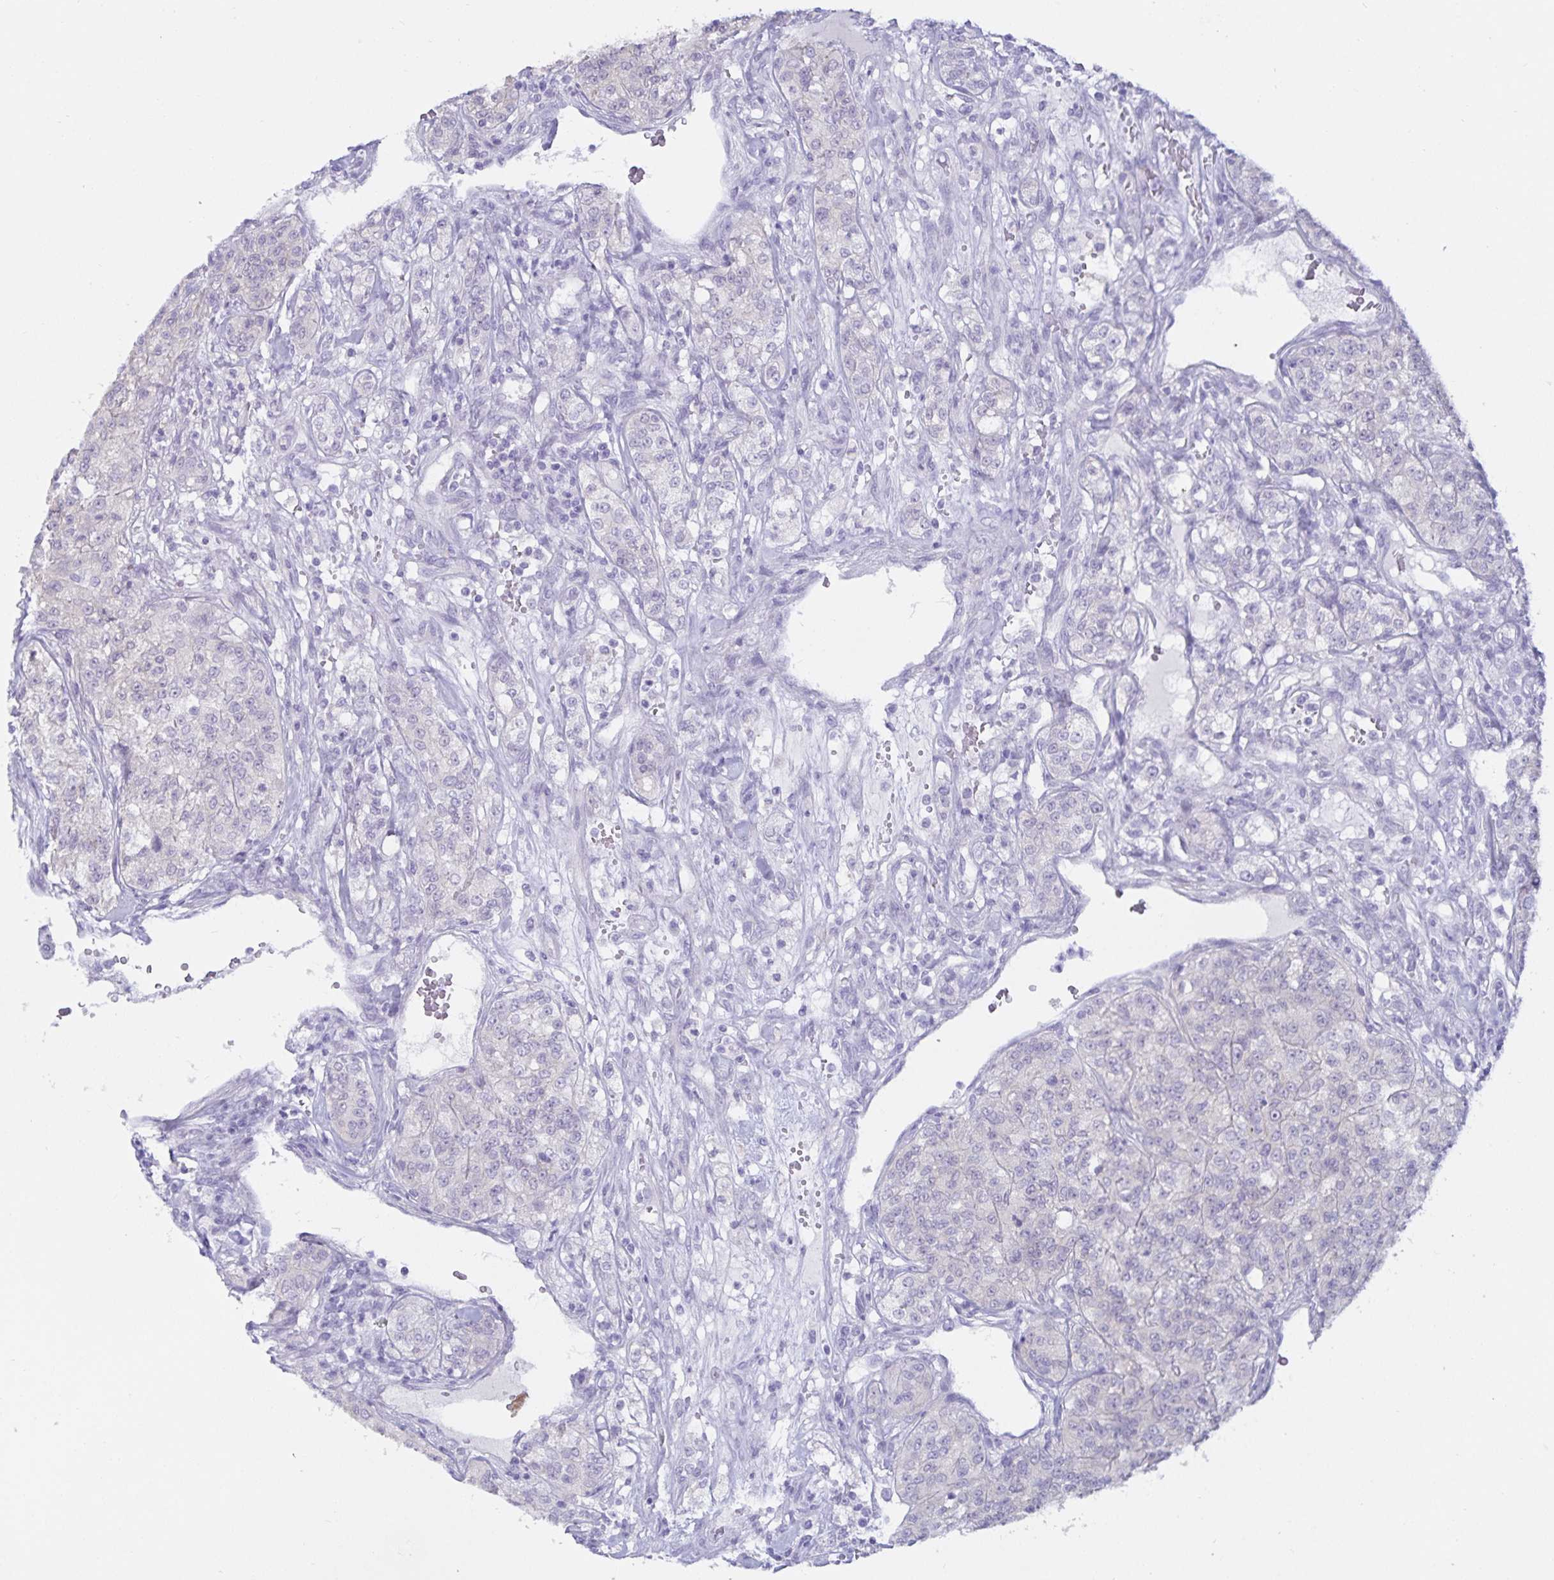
{"staining": {"intensity": "negative", "quantity": "none", "location": "none"}, "tissue": "renal cancer", "cell_type": "Tumor cells", "image_type": "cancer", "snomed": [{"axis": "morphology", "description": "Adenocarcinoma, NOS"}, {"axis": "topography", "description": "Kidney"}], "caption": "A high-resolution image shows IHC staining of adenocarcinoma (renal), which reveals no significant staining in tumor cells.", "gene": "MON2", "patient": {"sex": "female", "age": 63}}